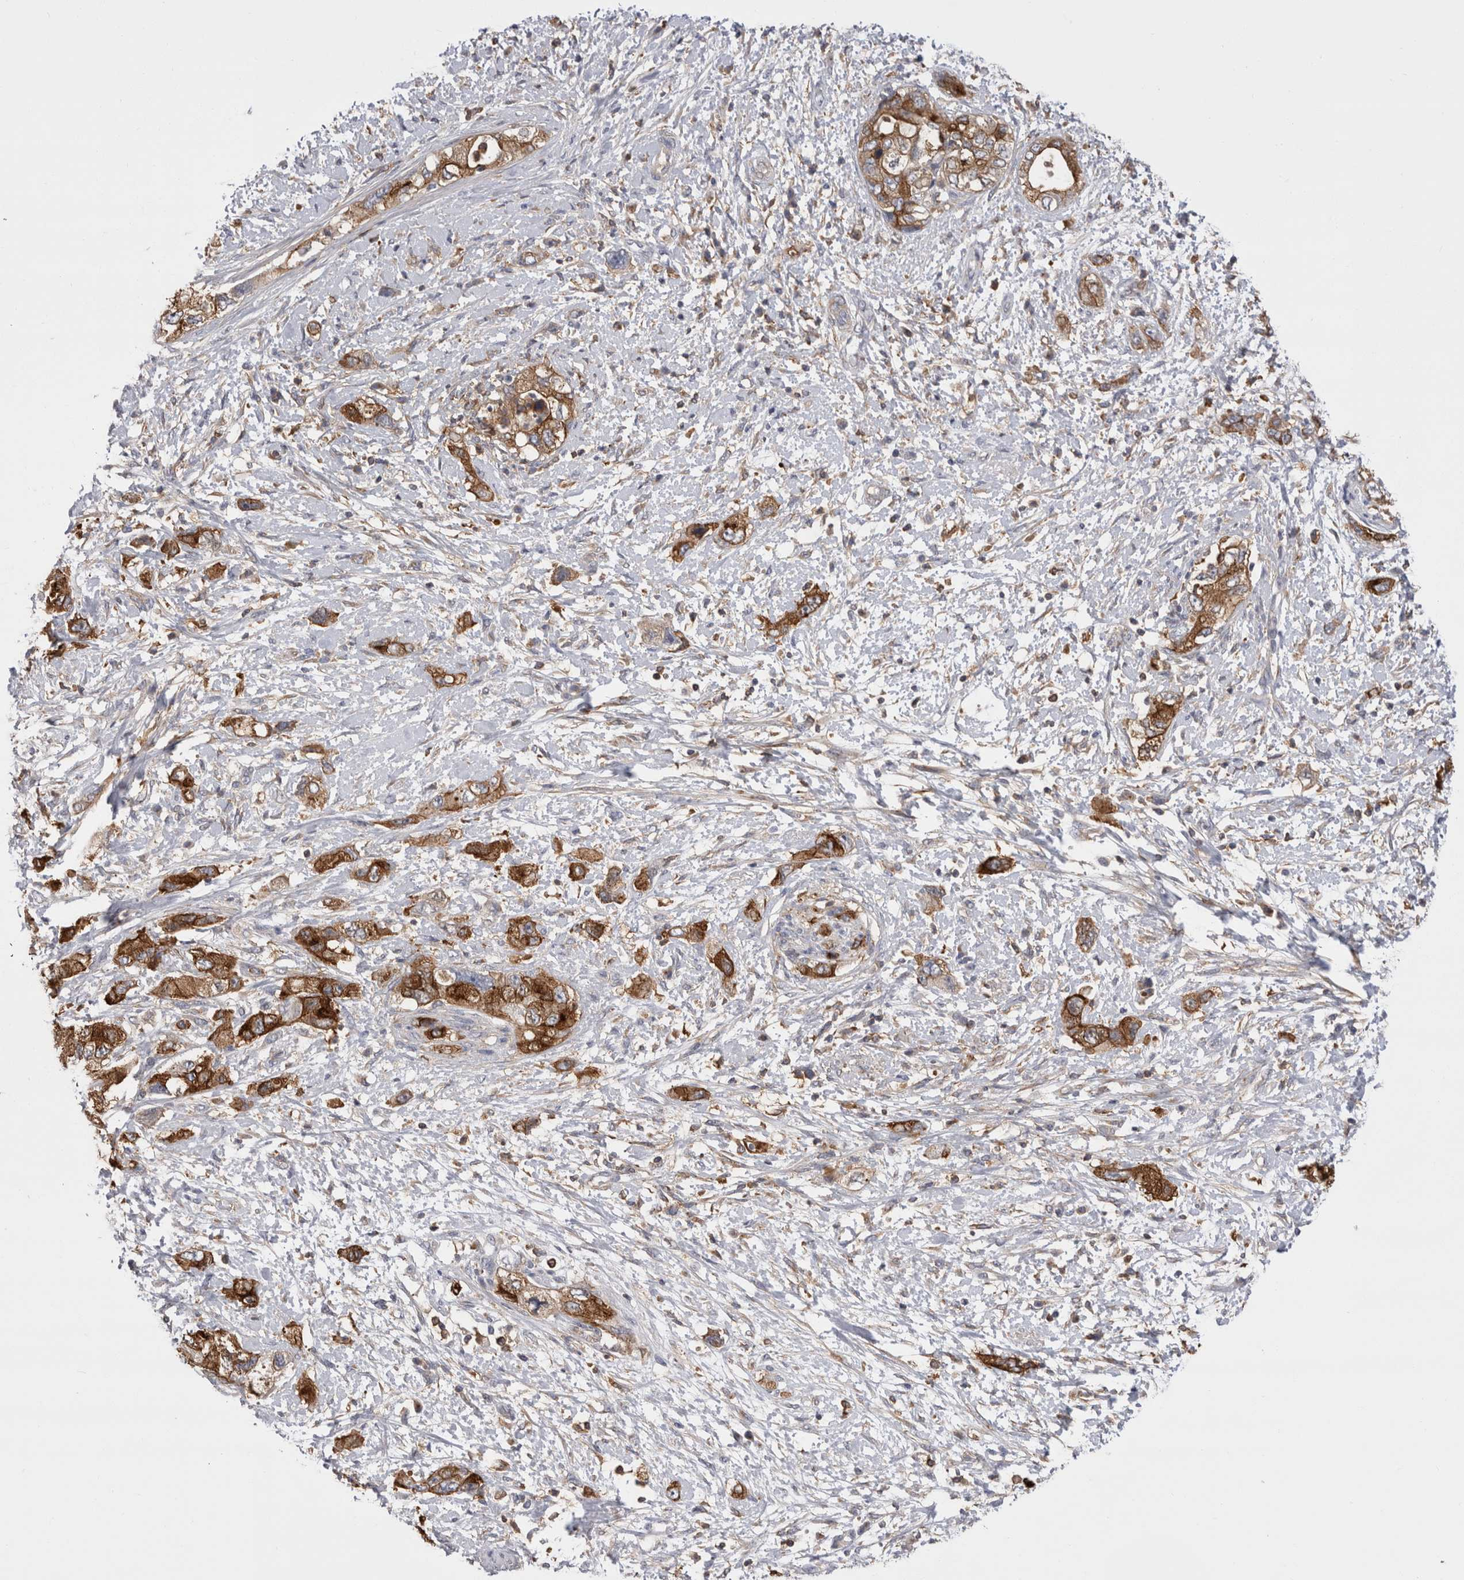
{"staining": {"intensity": "strong", "quantity": ">75%", "location": "cytoplasmic/membranous"}, "tissue": "pancreatic cancer", "cell_type": "Tumor cells", "image_type": "cancer", "snomed": [{"axis": "morphology", "description": "Adenocarcinoma, NOS"}, {"axis": "topography", "description": "Pancreas"}], "caption": "Protein staining by IHC shows strong cytoplasmic/membranous staining in about >75% of tumor cells in pancreatic cancer (adenocarcinoma).", "gene": "RAB11FIP1", "patient": {"sex": "female", "age": 73}}